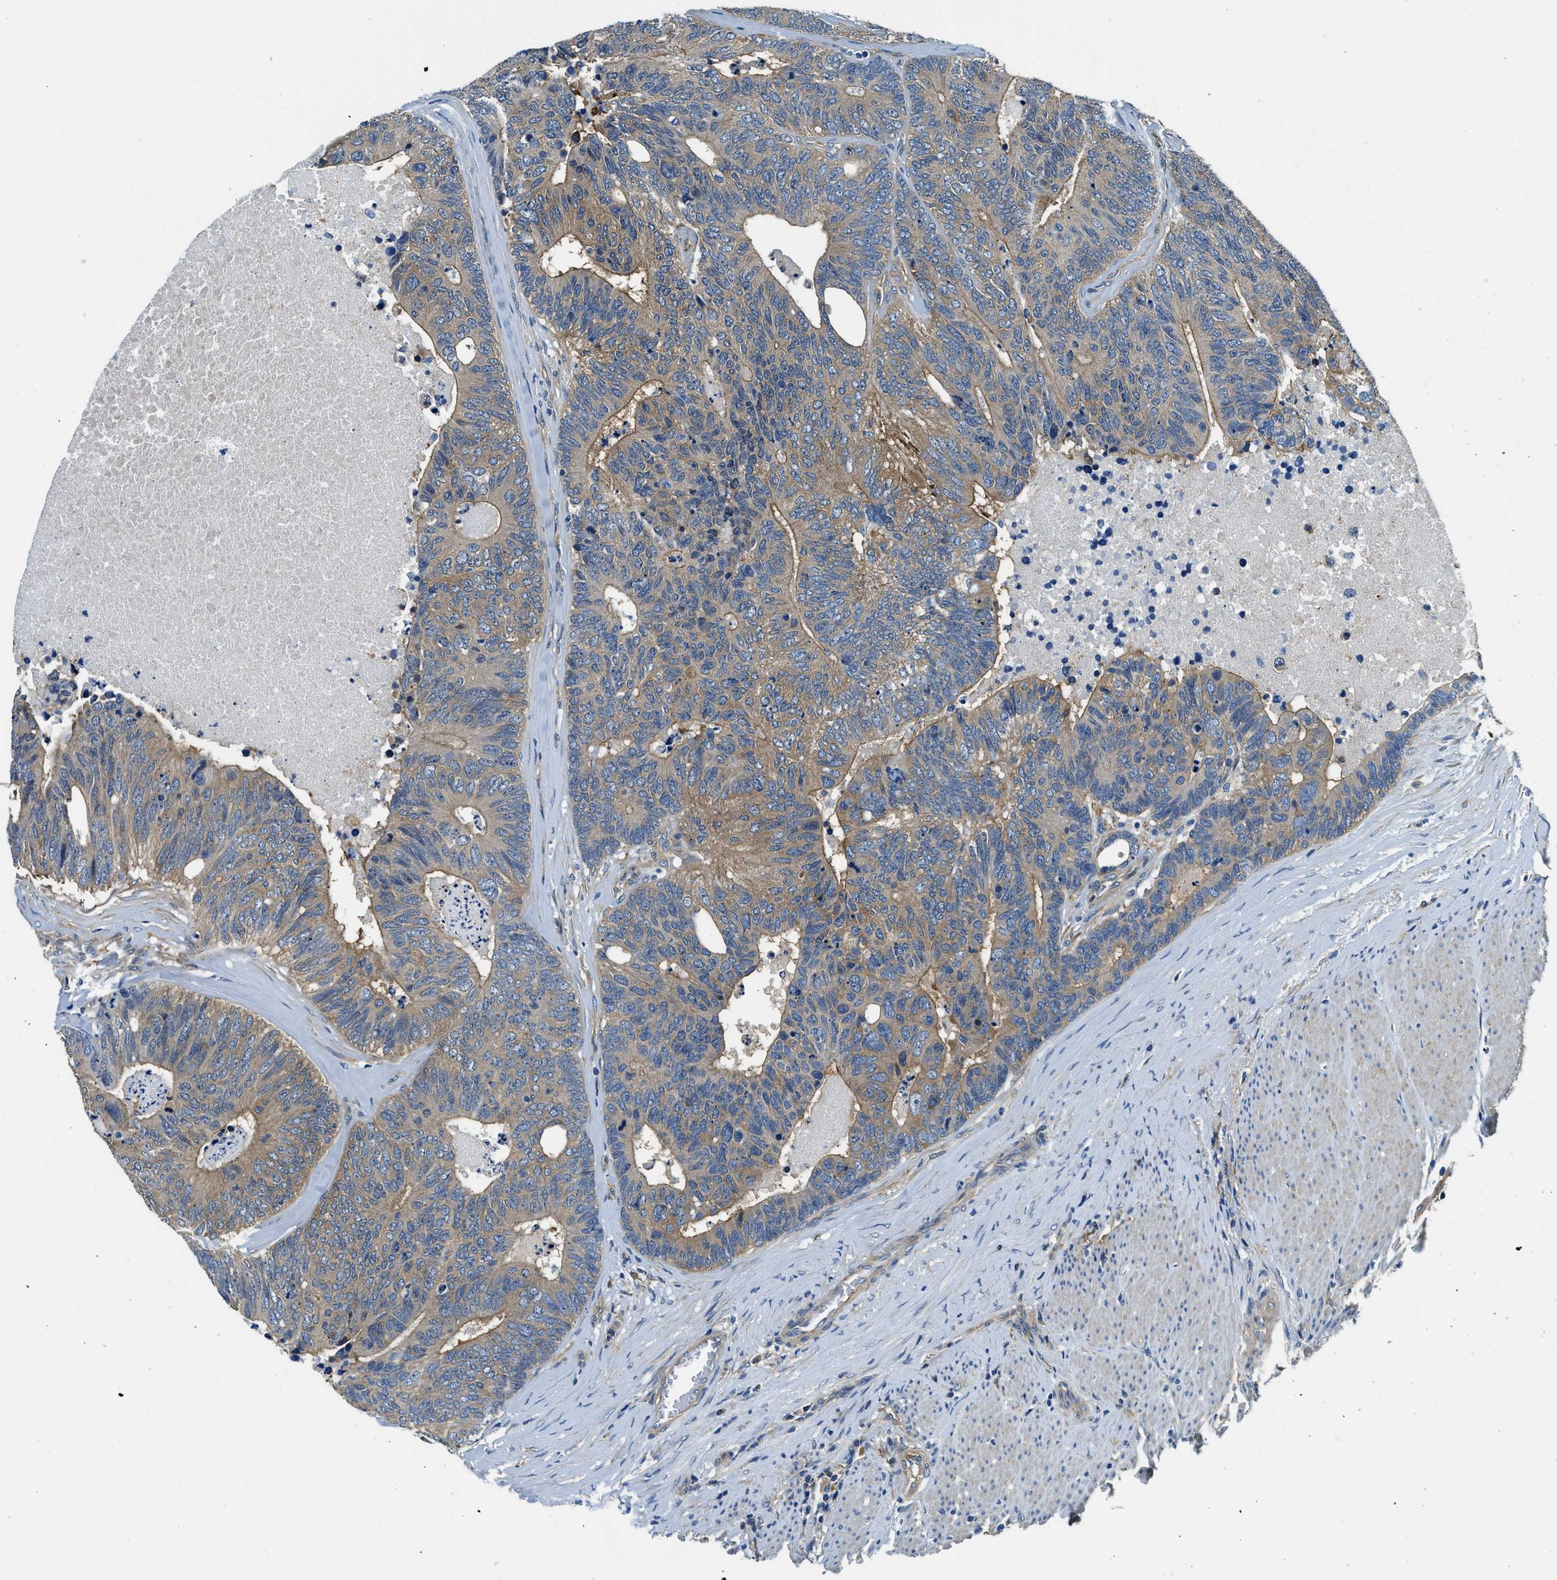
{"staining": {"intensity": "moderate", "quantity": ">75%", "location": "cytoplasmic/membranous"}, "tissue": "colorectal cancer", "cell_type": "Tumor cells", "image_type": "cancer", "snomed": [{"axis": "morphology", "description": "Adenocarcinoma, NOS"}, {"axis": "topography", "description": "Colon"}], "caption": "A histopathology image of human colorectal cancer stained for a protein displays moderate cytoplasmic/membranous brown staining in tumor cells.", "gene": "TWF1", "patient": {"sex": "female", "age": 67}}